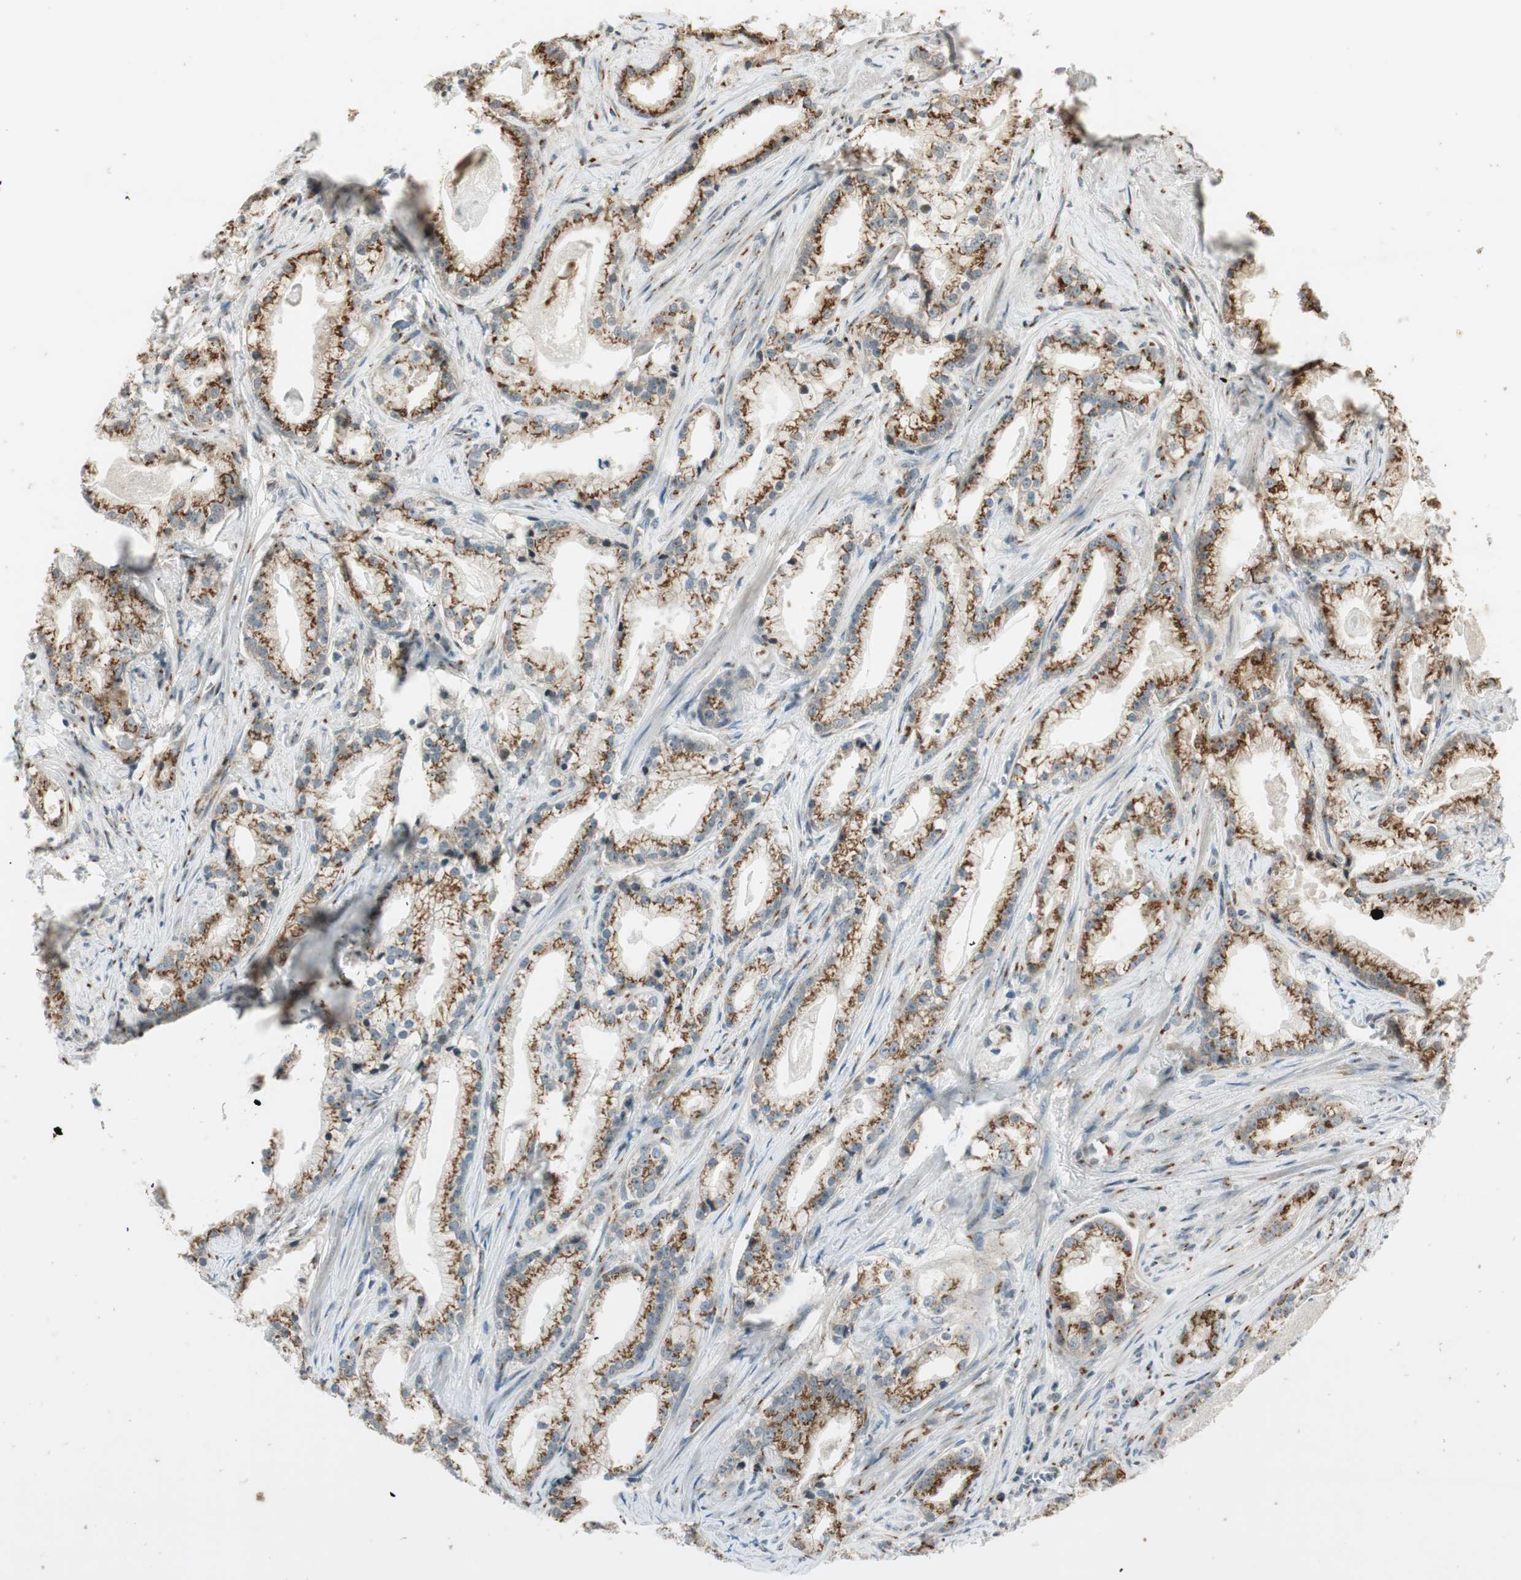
{"staining": {"intensity": "moderate", "quantity": ">75%", "location": "cytoplasmic/membranous"}, "tissue": "prostate cancer", "cell_type": "Tumor cells", "image_type": "cancer", "snomed": [{"axis": "morphology", "description": "Adenocarcinoma, Low grade"}, {"axis": "topography", "description": "Prostate"}], "caption": "Immunohistochemistry (IHC) of human adenocarcinoma (low-grade) (prostate) exhibits medium levels of moderate cytoplasmic/membranous expression in approximately >75% of tumor cells.", "gene": "NEO1", "patient": {"sex": "male", "age": 59}}